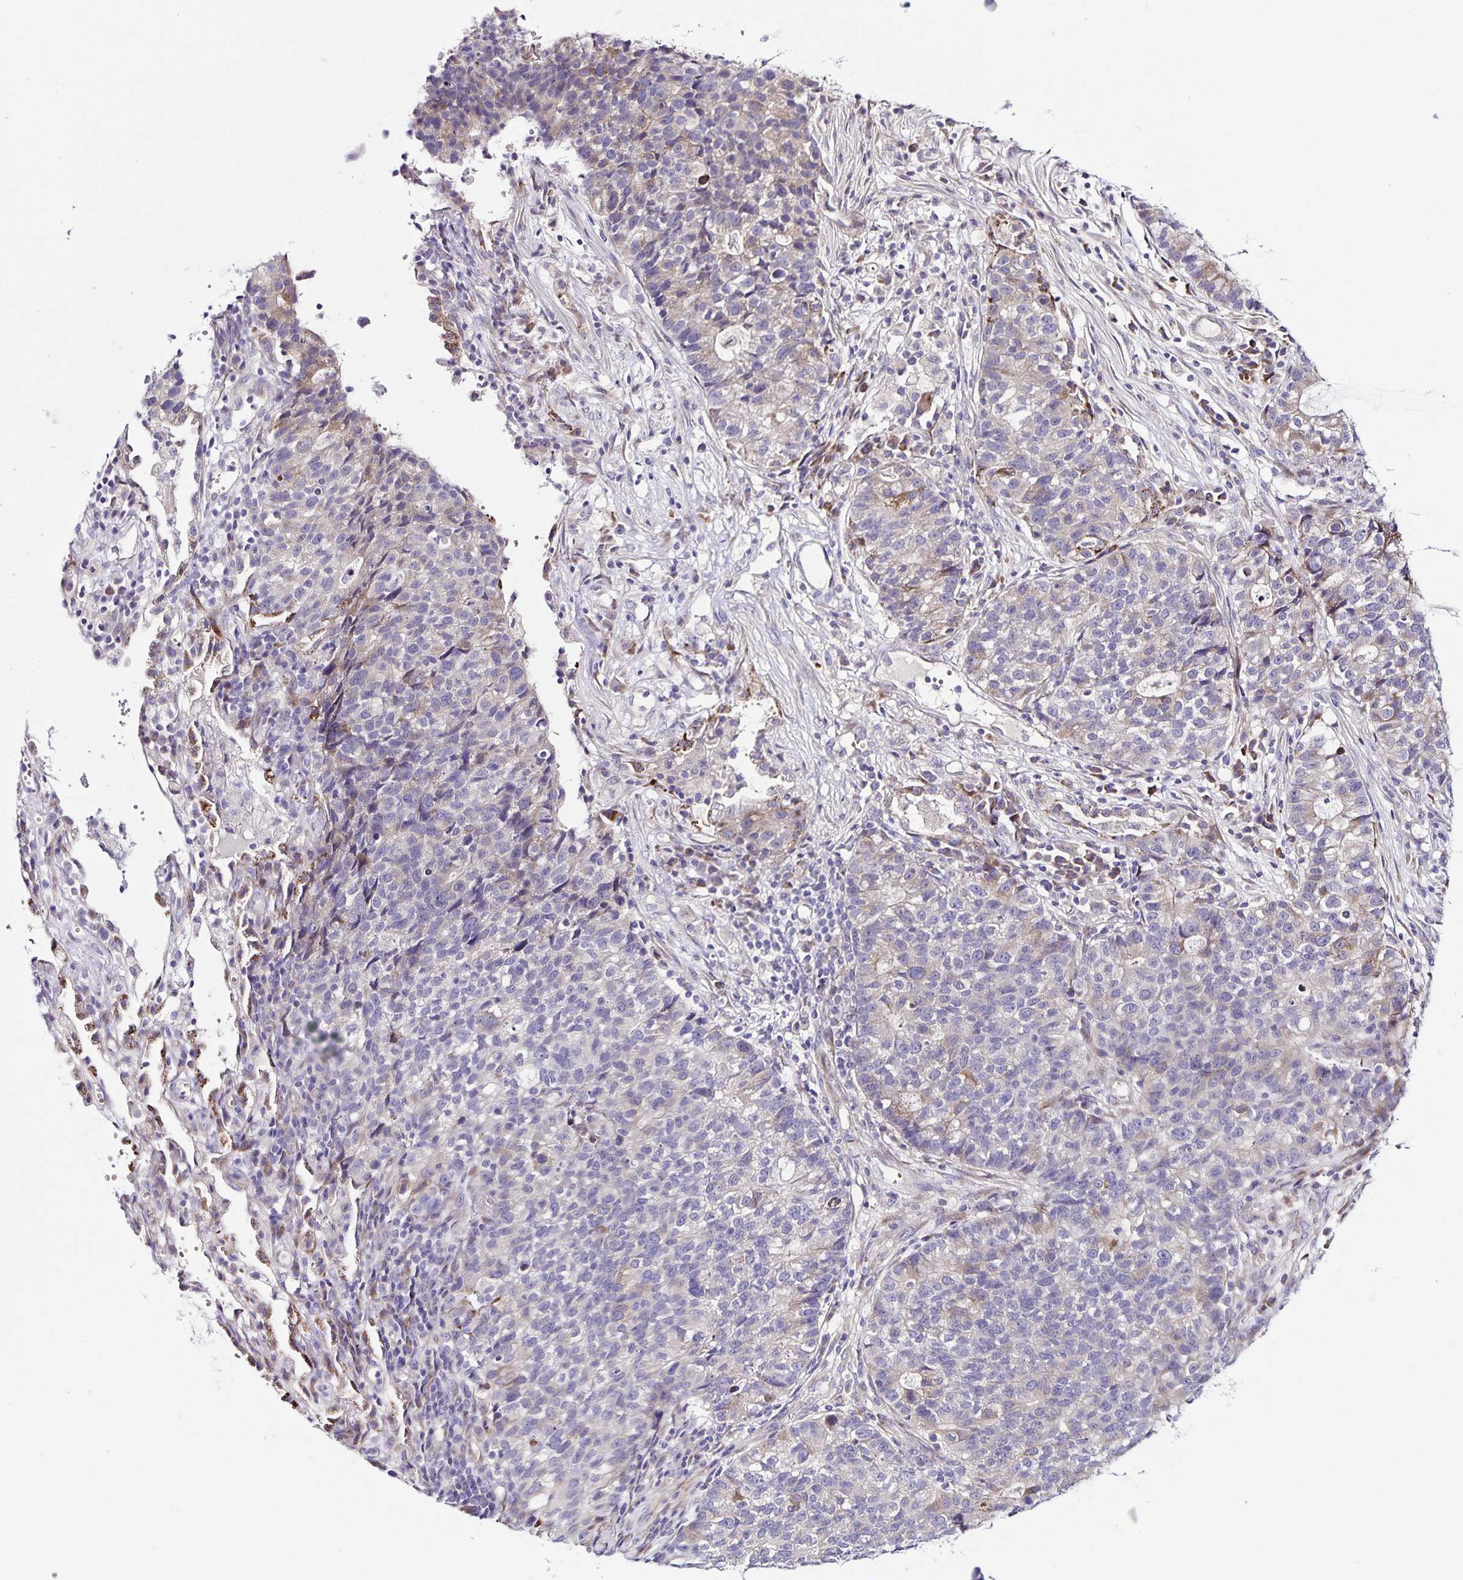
{"staining": {"intensity": "negative", "quantity": "none", "location": "none"}, "tissue": "lung cancer", "cell_type": "Tumor cells", "image_type": "cancer", "snomed": [{"axis": "morphology", "description": "Adenocarcinoma, NOS"}, {"axis": "topography", "description": "Lung"}], "caption": "Lung adenocarcinoma was stained to show a protein in brown. There is no significant staining in tumor cells.", "gene": "RNFT2", "patient": {"sex": "male", "age": 57}}